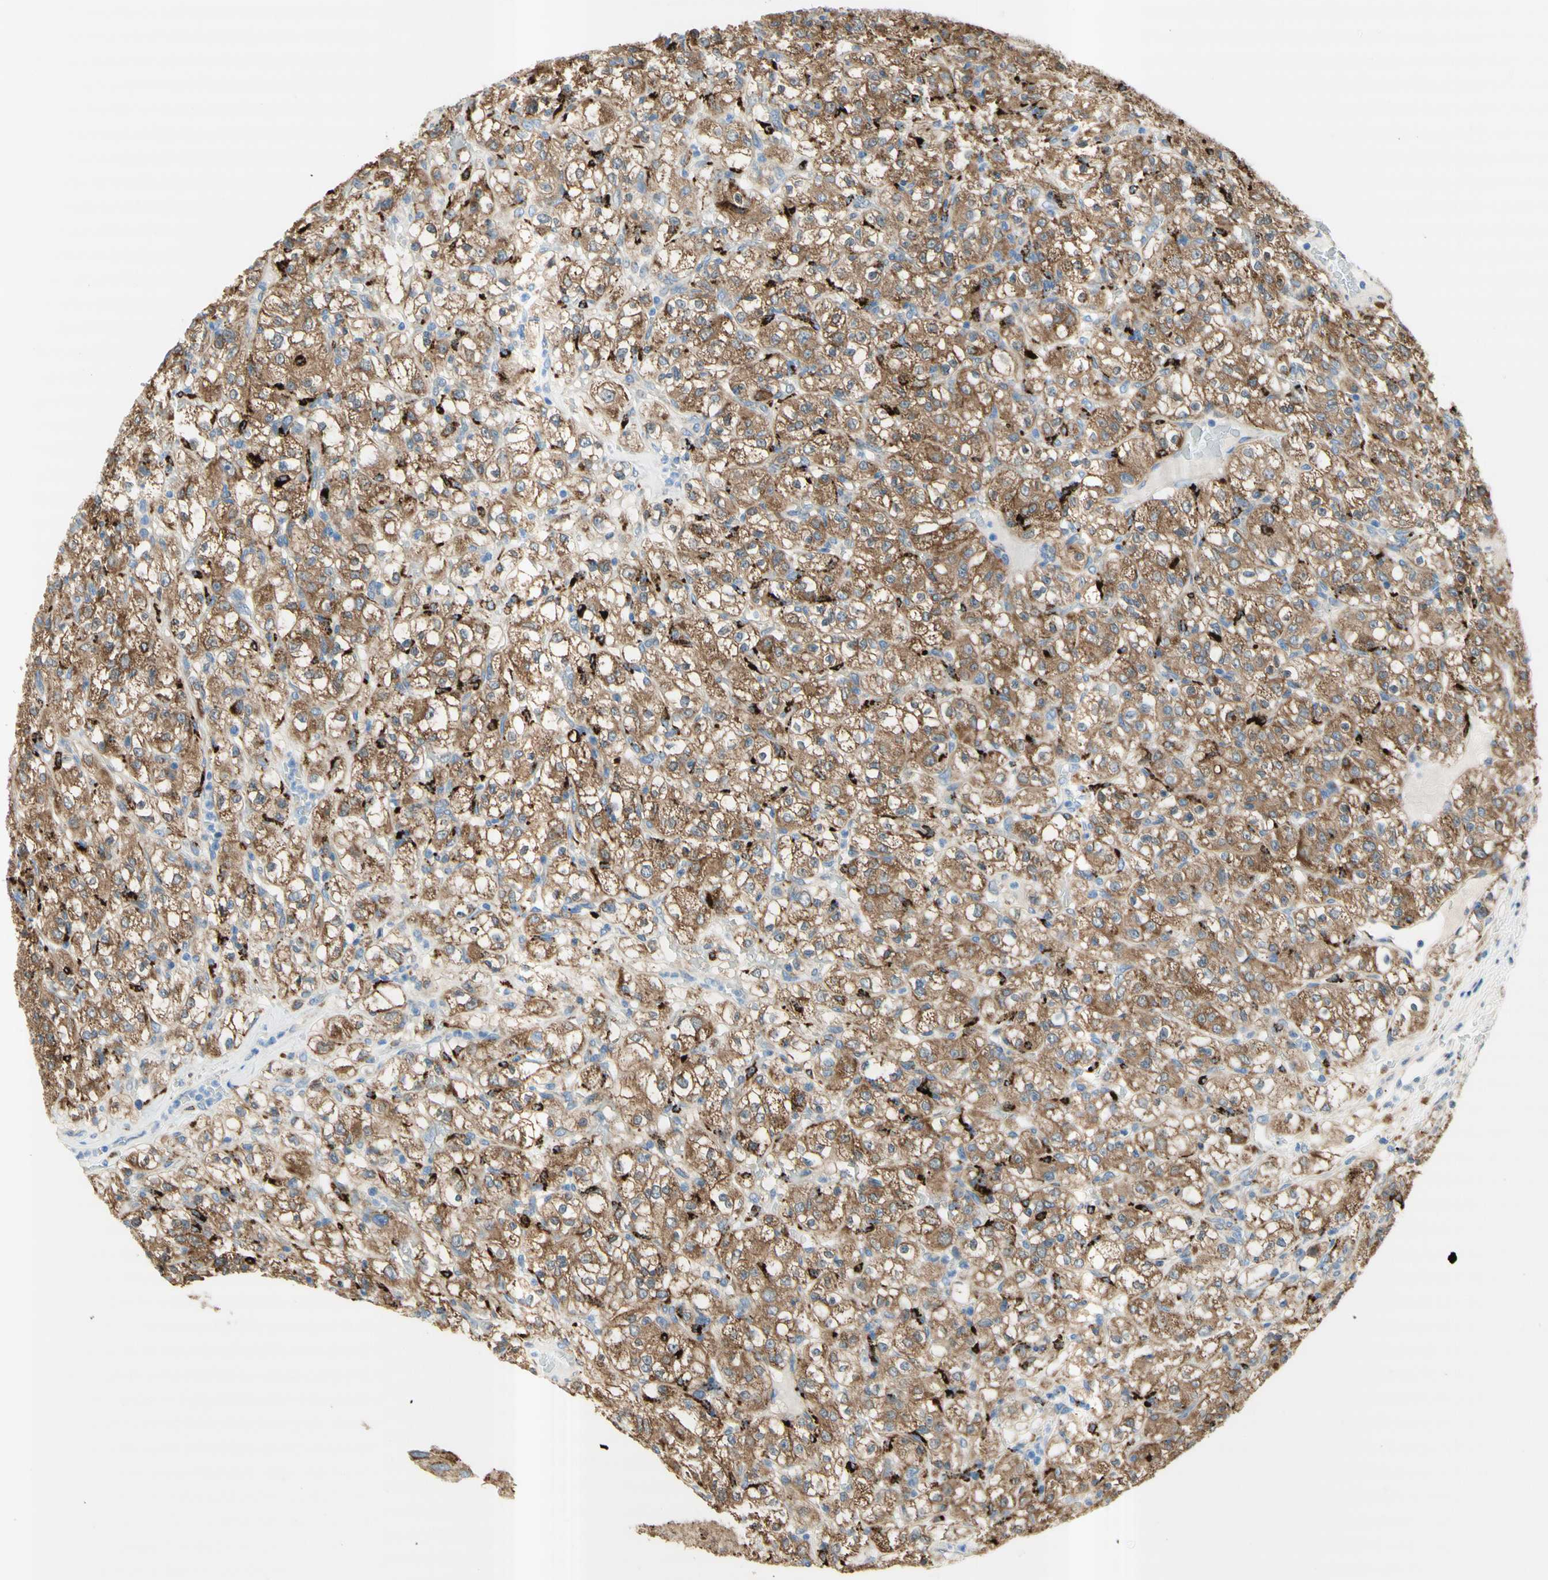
{"staining": {"intensity": "moderate", "quantity": ">75%", "location": "cytoplasmic/membranous"}, "tissue": "renal cancer", "cell_type": "Tumor cells", "image_type": "cancer", "snomed": [{"axis": "morphology", "description": "Normal tissue, NOS"}, {"axis": "morphology", "description": "Adenocarcinoma, NOS"}, {"axis": "topography", "description": "Kidney"}], "caption": "Renal cancer (adenocarcinoma) stained for a protein (brown) exhibits moderate cytoplasmic/membranous positive positivity in approximately >75% of tumor cells.", "gene": "URB2", "patient": {"sex": "female", "age": 72}}